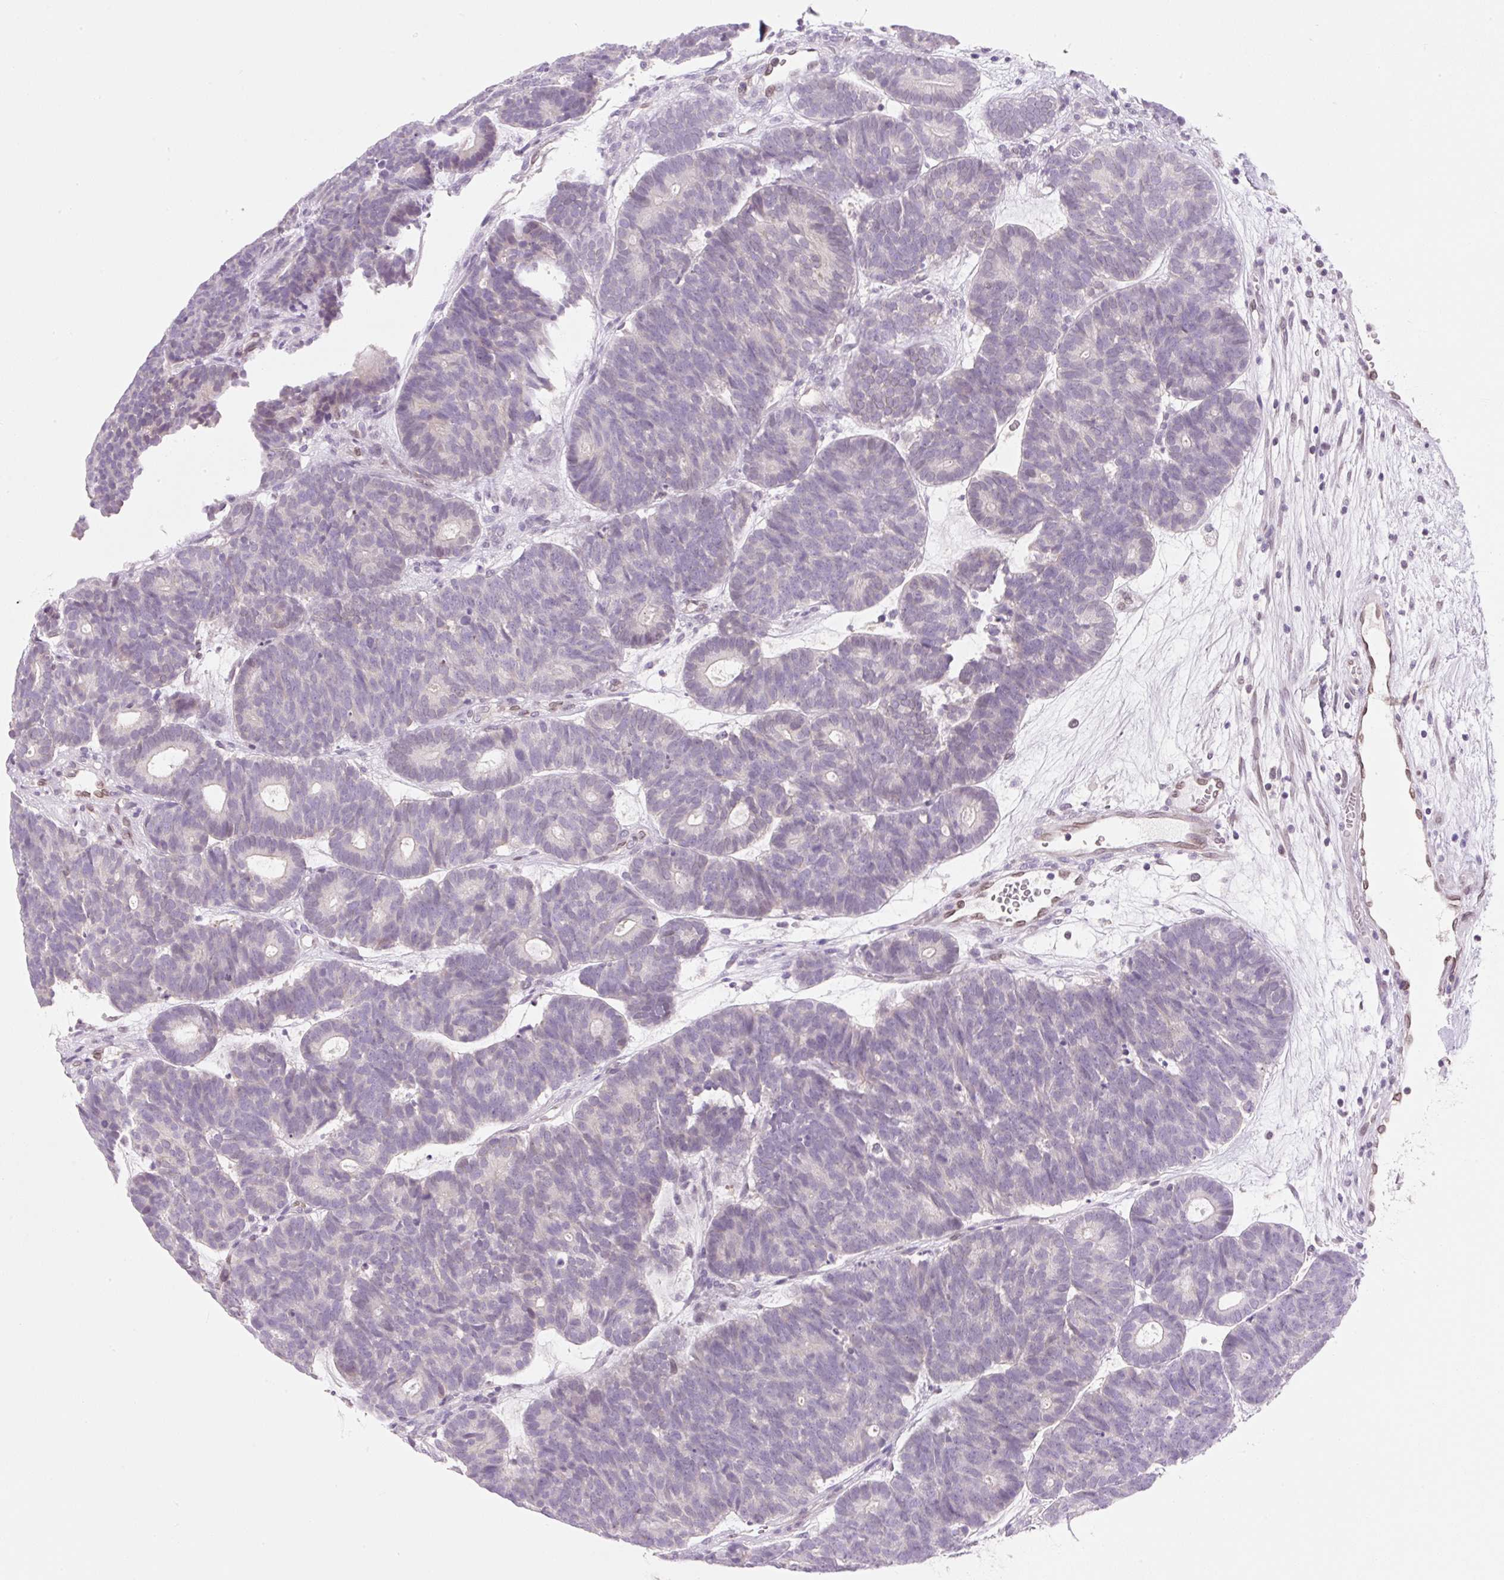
{"staining": {"intensity": "negative", "quantity": "none", "location": "none"}, "tissue": "head and neck cancer", "cell_type": "Tumor cells", "image_type": "cancer", "snomed": [{"axis": "morphology", "description": "Adenocarcinoma, NOS"}, {"axis": "topography", "description": "Head-Neck"}], "caption": "Adenocarcinoma (head and neck) stained for a protein using IHC demonstrates no expression tumor cells.", "gene": "SYNE3", "patient": {"sex": "female", "age": 81}}